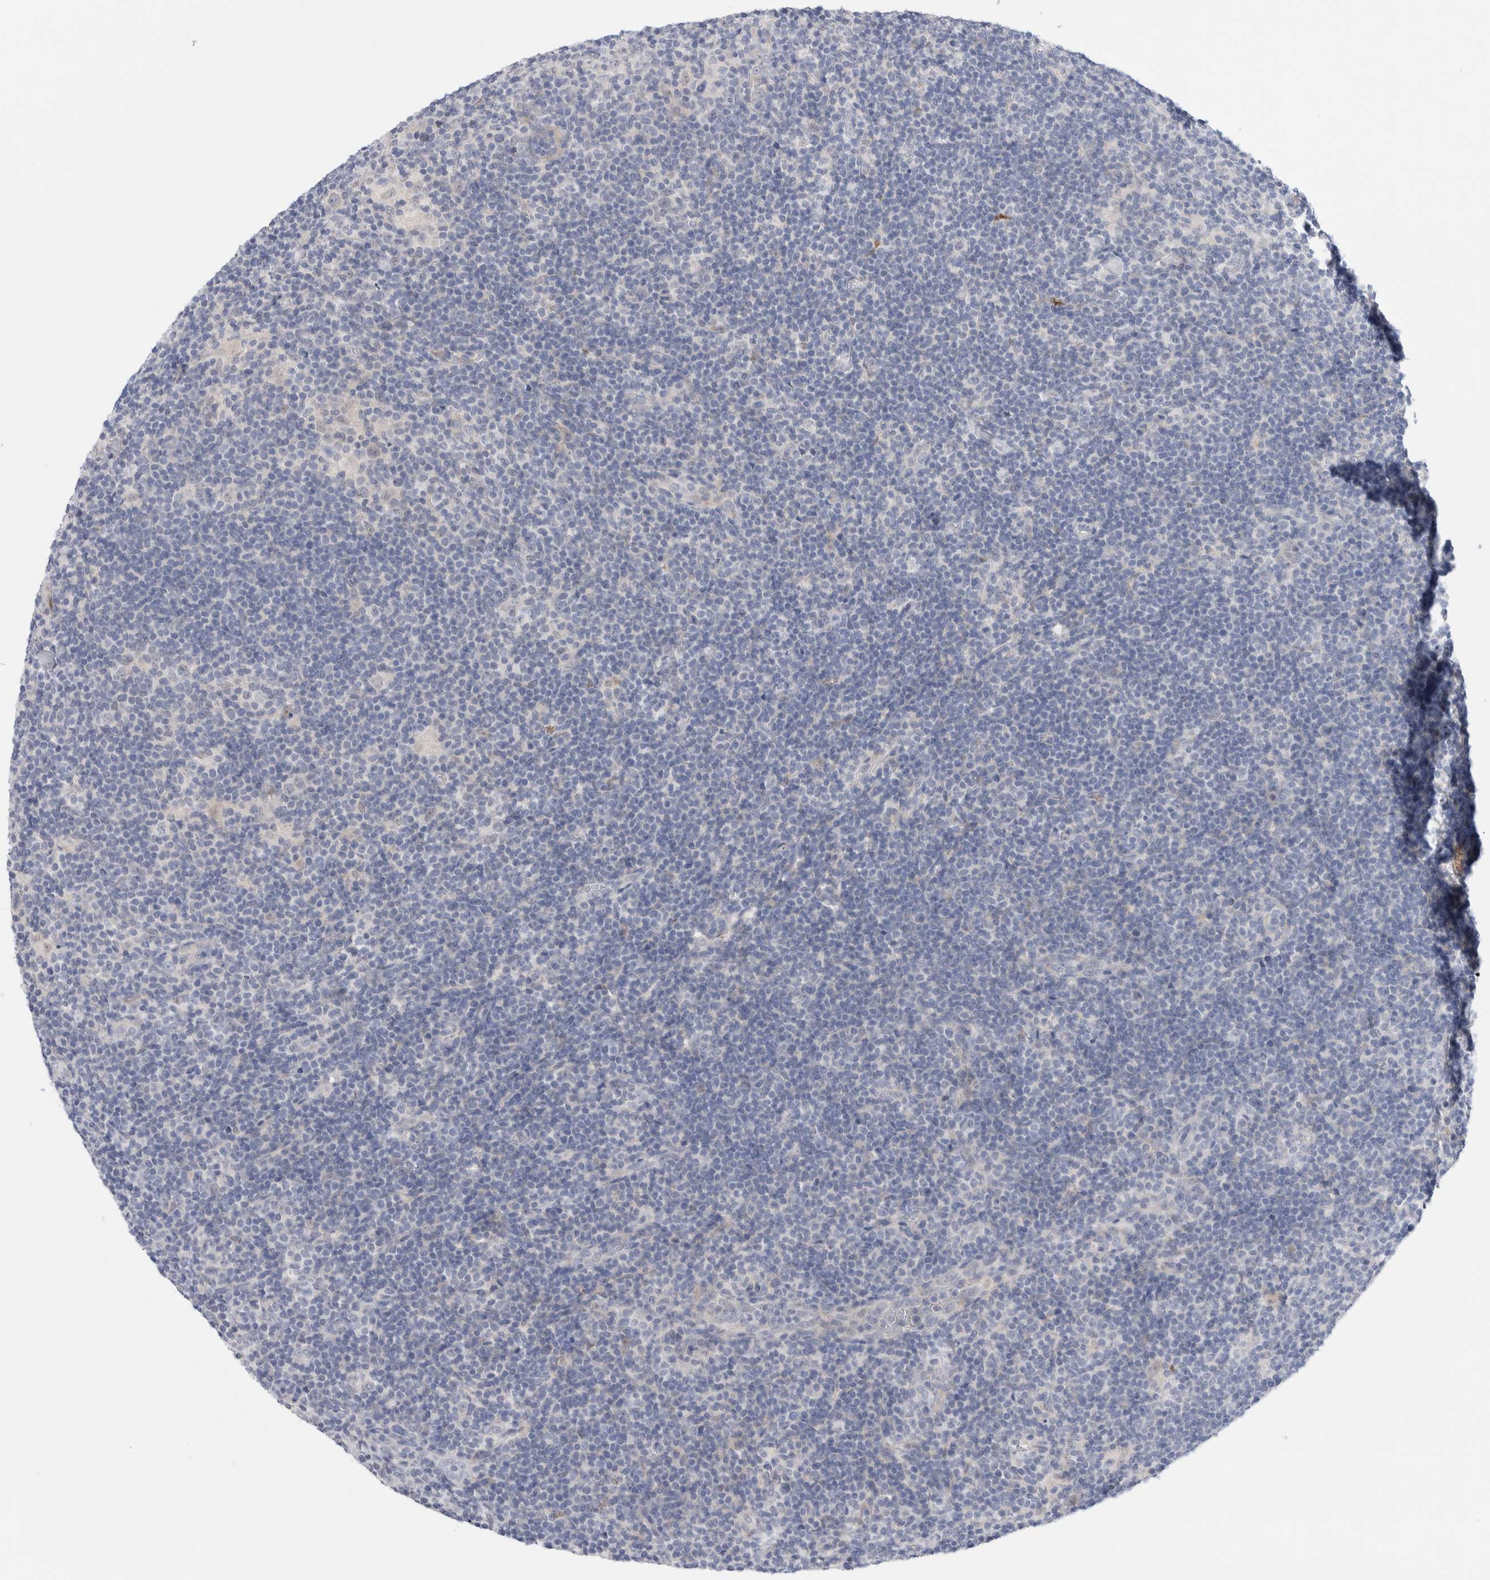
{"staining": {"intensity": "negative", "quantity": "none", "location": "none"}, "tissue": "lymphoma", "cell_type": "Tumor cells", "image_type": "cancer", "snomed": [{"axis": "morphology", "description": "Hodgkin's disease, NOS"}, {"axis": "topography", "description": "Lymph node"}], "caption": "Immunohistochemistry micrograph of neoplastic tissue: human lymphoma stained with DAB (3,3'-diaminobenzidine) displays no significant protein staining in tumor cells.", "gene": "DNAJB6", "patient": {"sex": "female", "age": 57}}